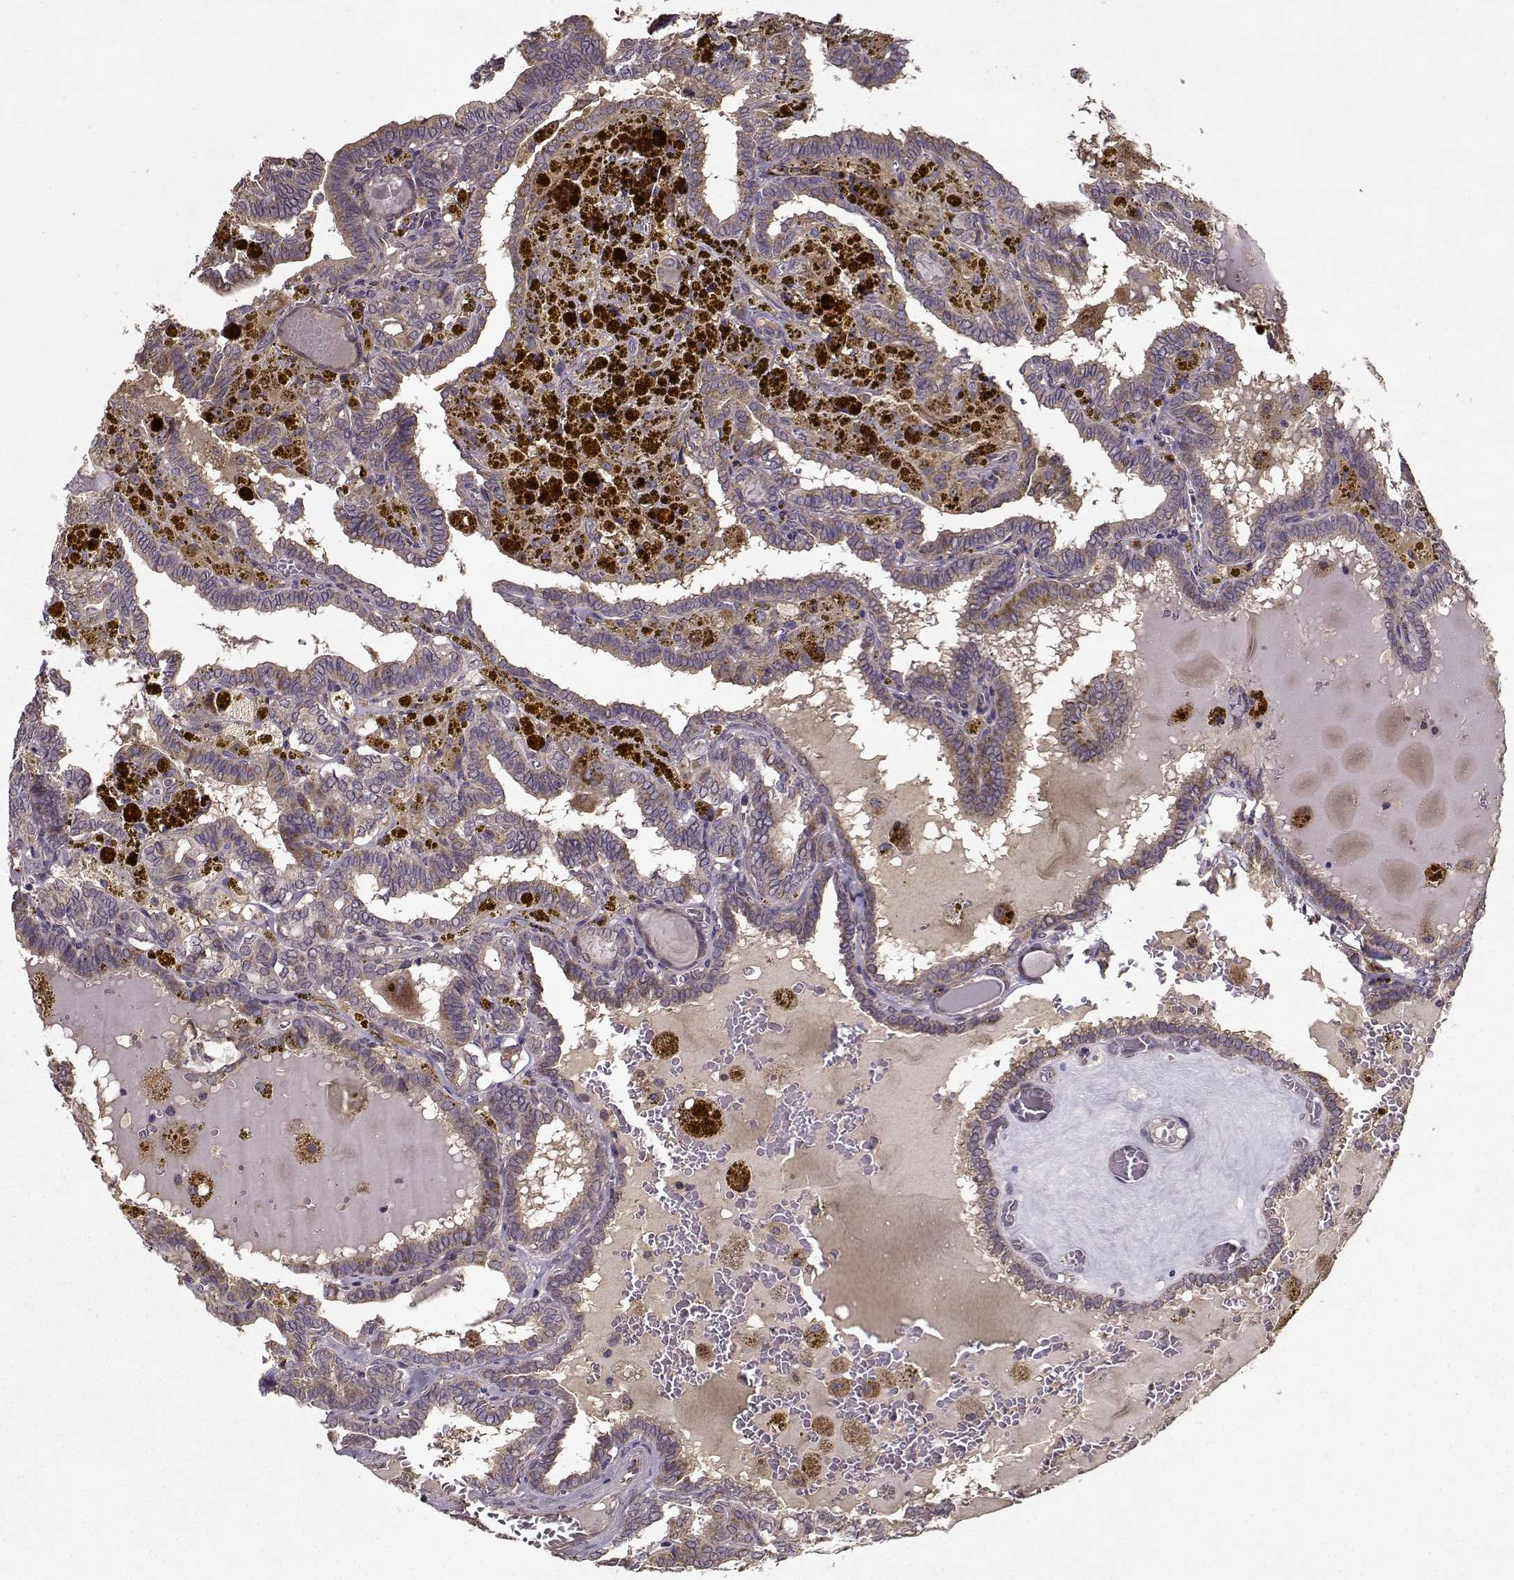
{"staining": {"intensity": "weak", "quantity": ">75%", "location": "cytoplasmic/membranous"}, "tissue": "thyroid cancer", "cell_type": "Tumor cells", "image_type": "cancer", "snomed": [{"axis": "morphology", "description": "Papillary adenocarcinoma, NOS"}, {"axis": "topography", "description": "Thyroid gland"}], "caption": "Human thyroid cancer stained with a brown dye displays weak cytoplasmic/membranous positive staining in about >75% of tumor cells.", "gene": "IMMP1L", "patient": {"sex": "female", "age": 39}}